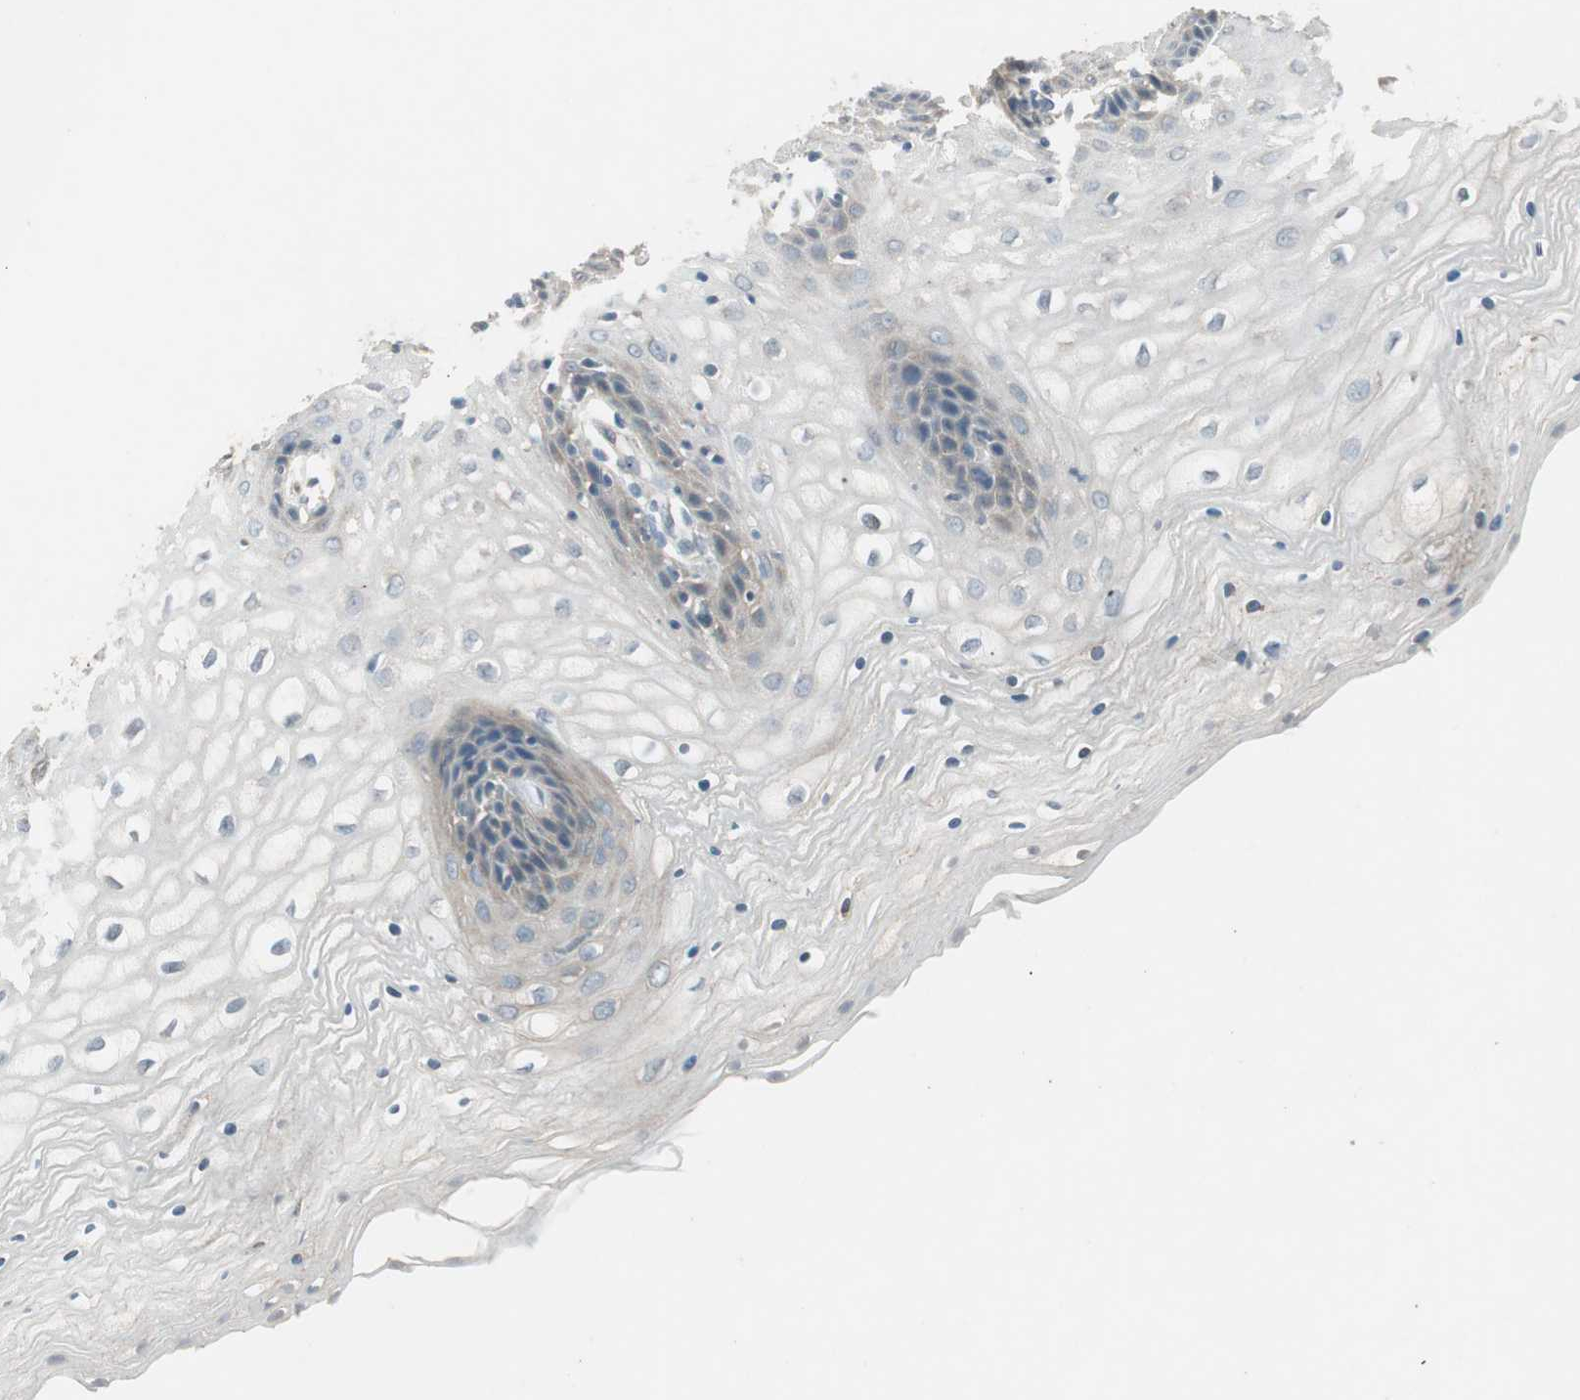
{"staining": {"intensity": "weak", "quantity": "<25%", "location": "cytoplasmic/membranous"}, "tissue": "vagina", "cell_type": "Squamous epithelial cells", "image_type": "normal", "snomed": [{"axis": "morphology", "description": "Normal tissue, NOS"}, {"axis": "topography", "description": "Vagina"}], "caption": "Immunohistochemistry photomicrograph of unremarkable vagina: human vagina stained with DAB reveals no significant protein staining in squamous epithelial cells.", "gene": "NCLN", "patient": {"sex": "female", "age": 34}}